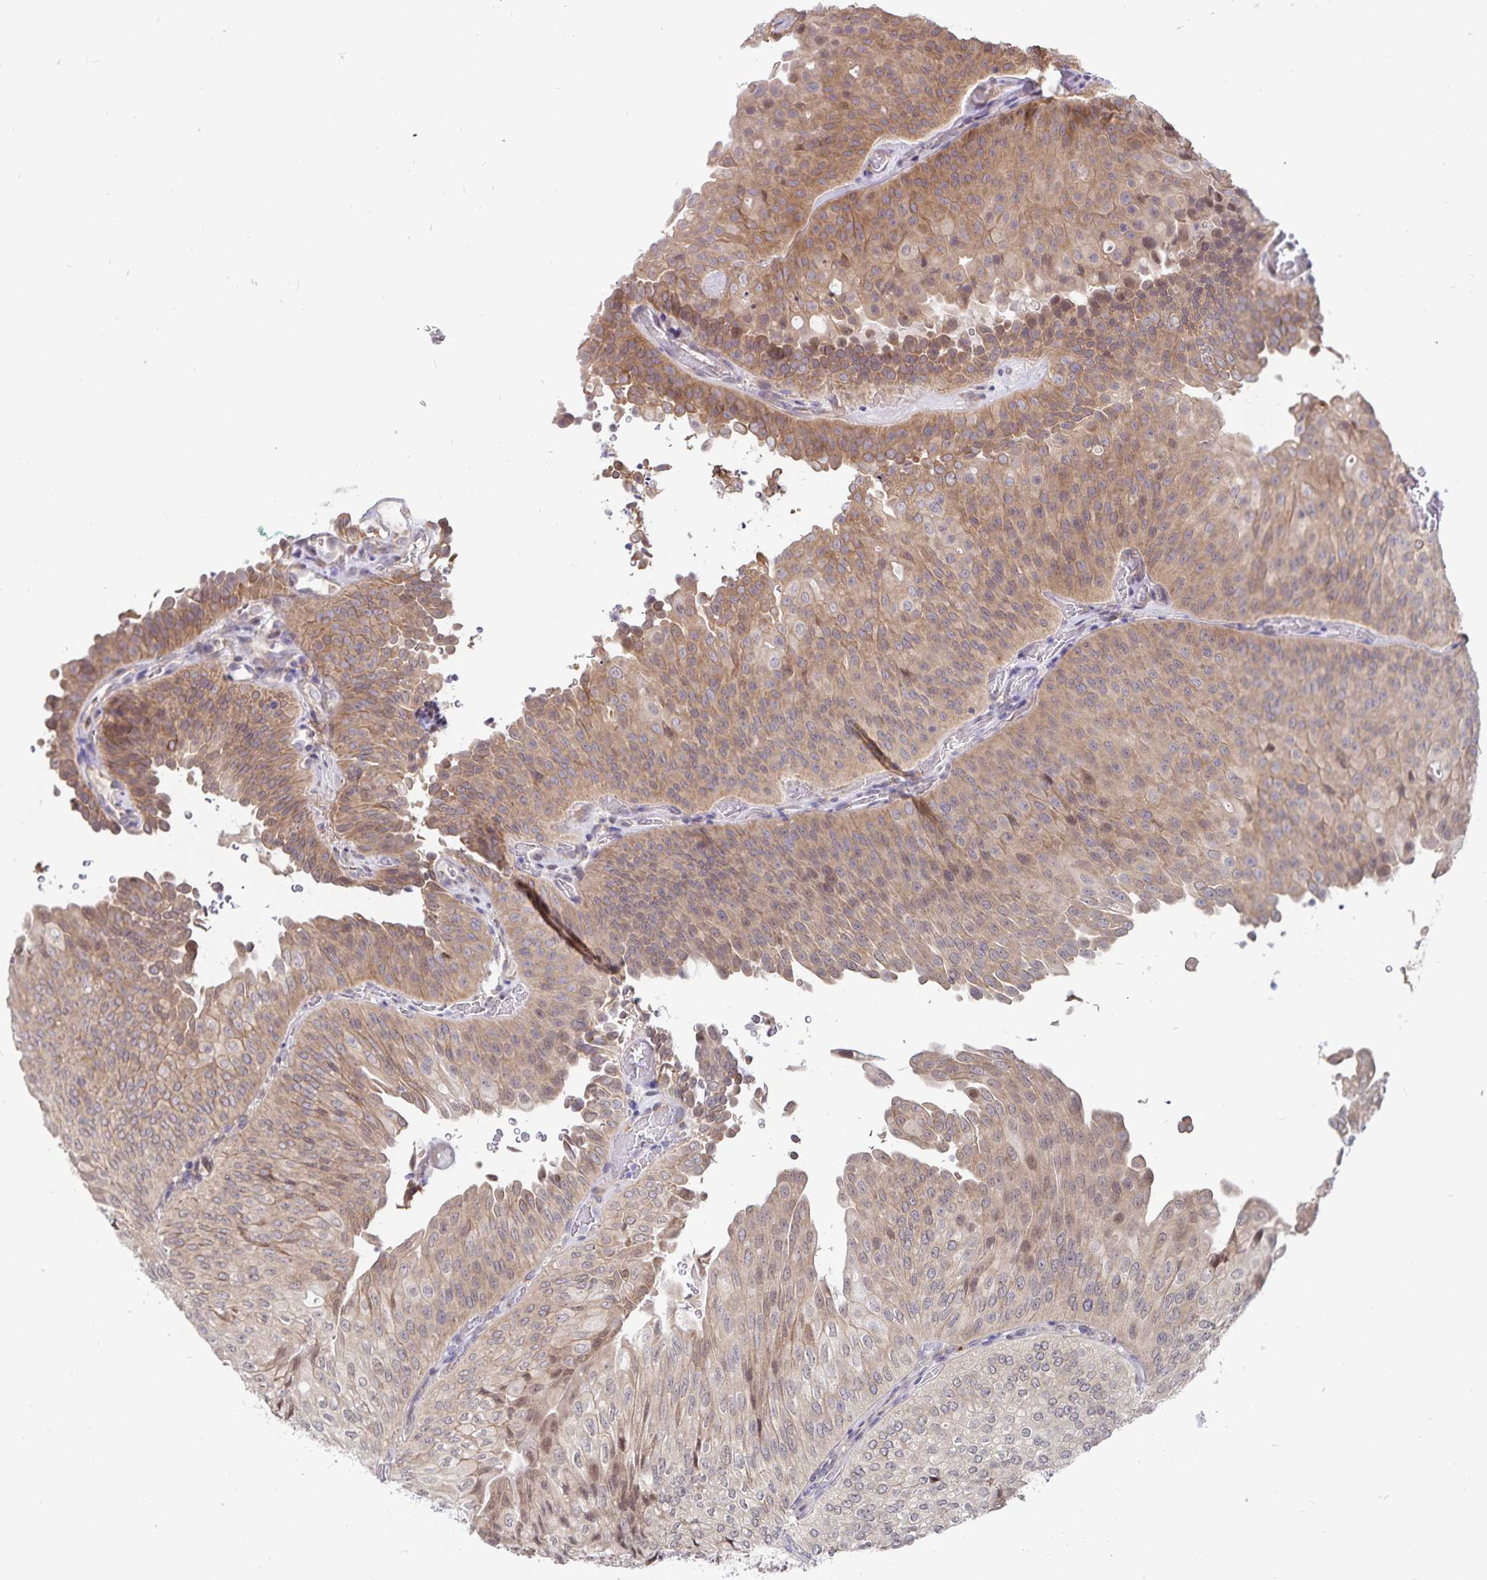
{"staining": {"intensity": "moderate", "quantity": "25%-75%", "location": "cytoplasmic/membranous"}, "tissue": "urothelial cancer", "cell_type": "Tumor cells", "image_type": "cancer", "snomed": [{"axis": "morphology", "description": "Urothelial carcinoma, NOS"}, {"axis": "topography", "description": "Urinary bladder"}], "caption": "Tumor cells display medium levels of moderate cytoplasmic/membranous expression in approximately 25%-75% of cells in urothelial cancer. (Stains: DAB in brown, nuclei in blue, Microscopy: brightfield microscopy at high magnification).", "gene": "ATP2A2", "patient": {"sex": "male", "age": 62}}